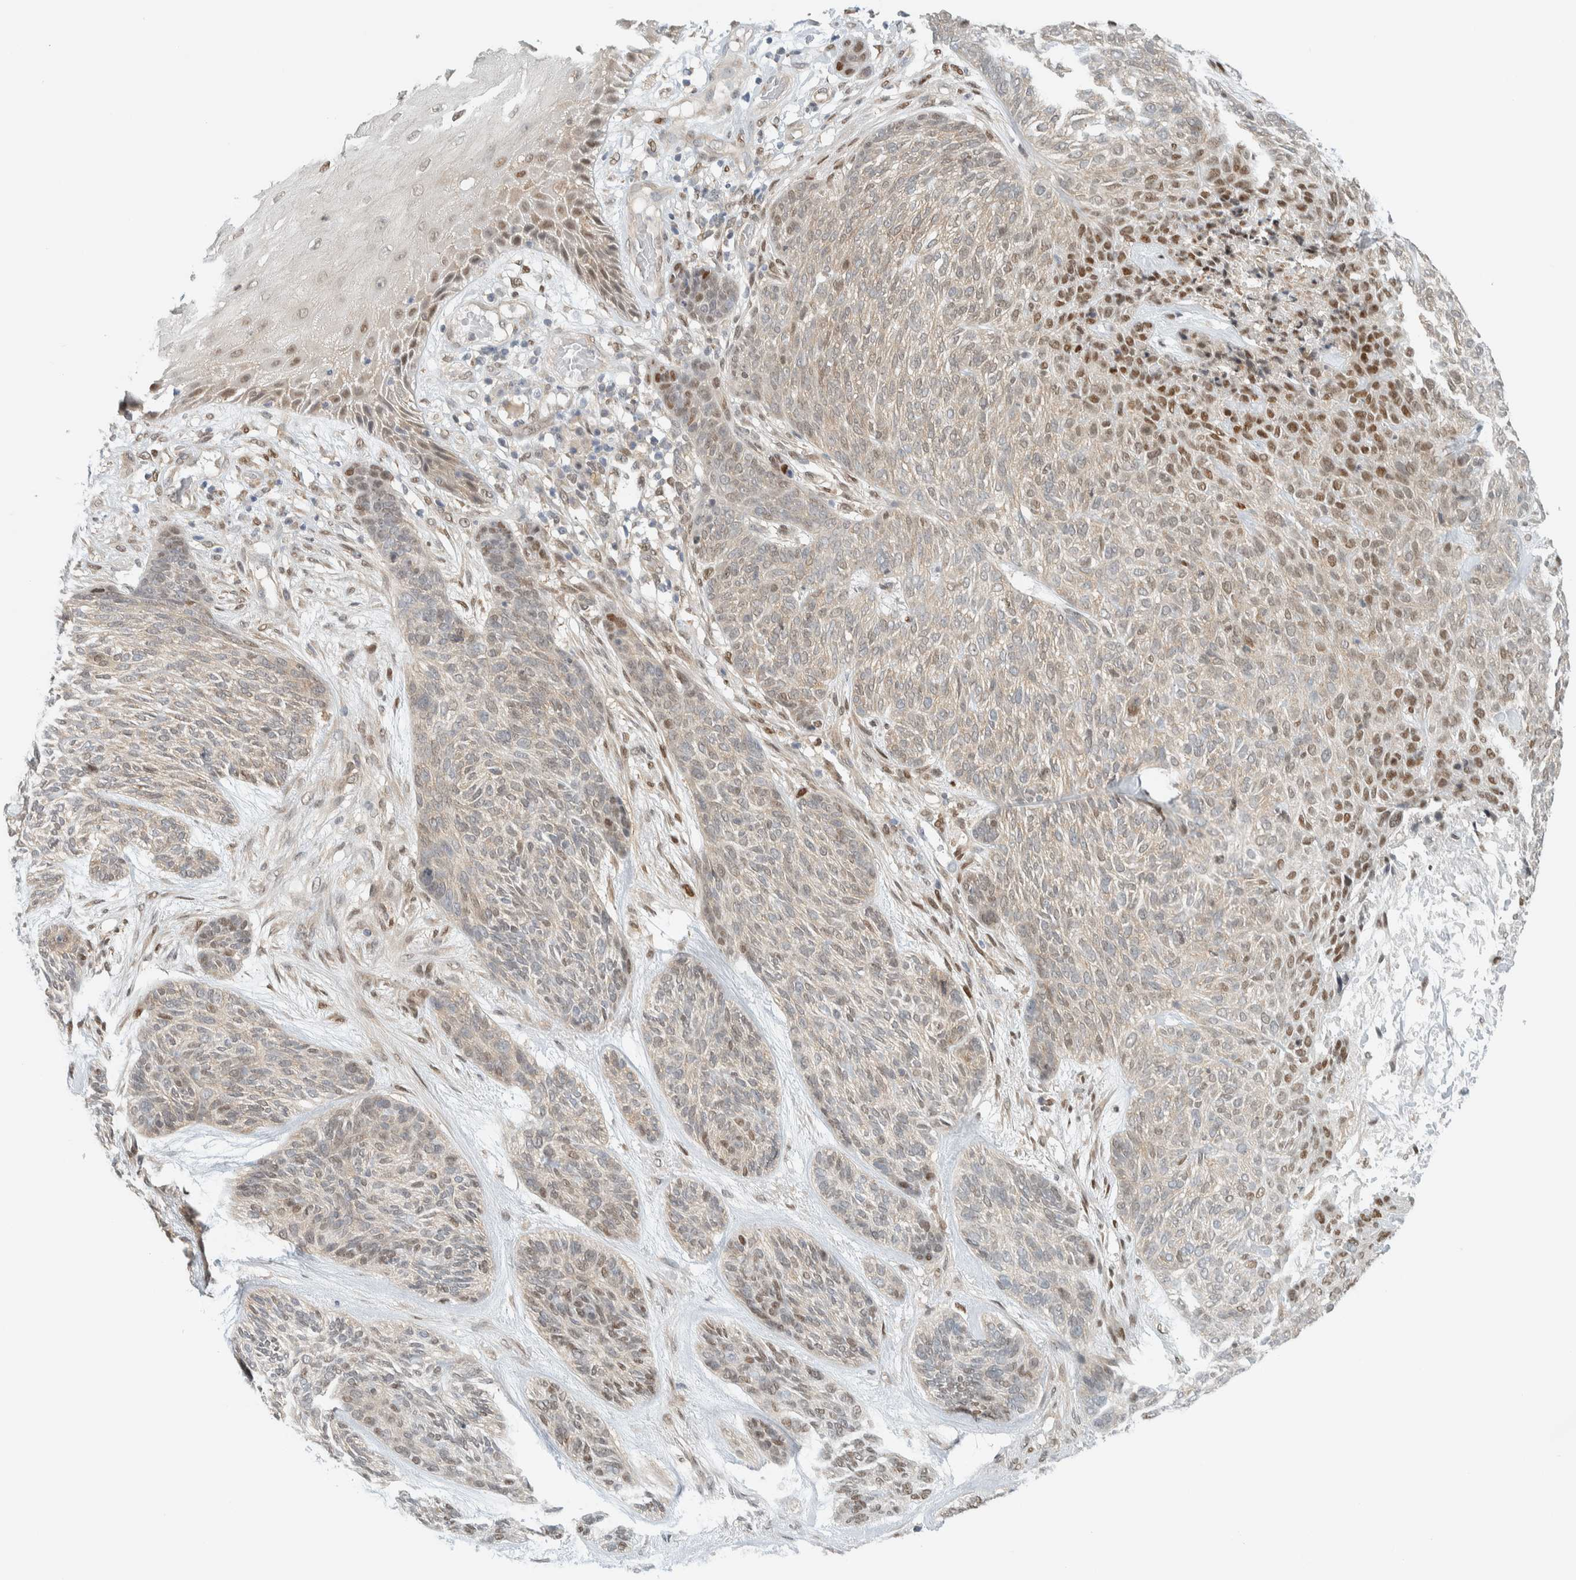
{"staining": {"intensity": "moderate", "quantity": "<25%", "location": "nuclear"}, "tissue": "skin cancer", "cell_type": "Tumor cells", "image_type": "cancer", "snomed": [{"axis": "morphology", "description": "Basal cell carcinoma"}, {"axis": "topography", "description": "Skin"}], "caption": "Immunohistochemistry (IHC) (DAB) staining of skin cancer shows moderate nuclear protein positivity in about <25% of tumor cells. The protein is shown in brown color, while the nuclei are stained blue.", "gene": "TFE3", "patient": {"sex": "male", "age": 55}}